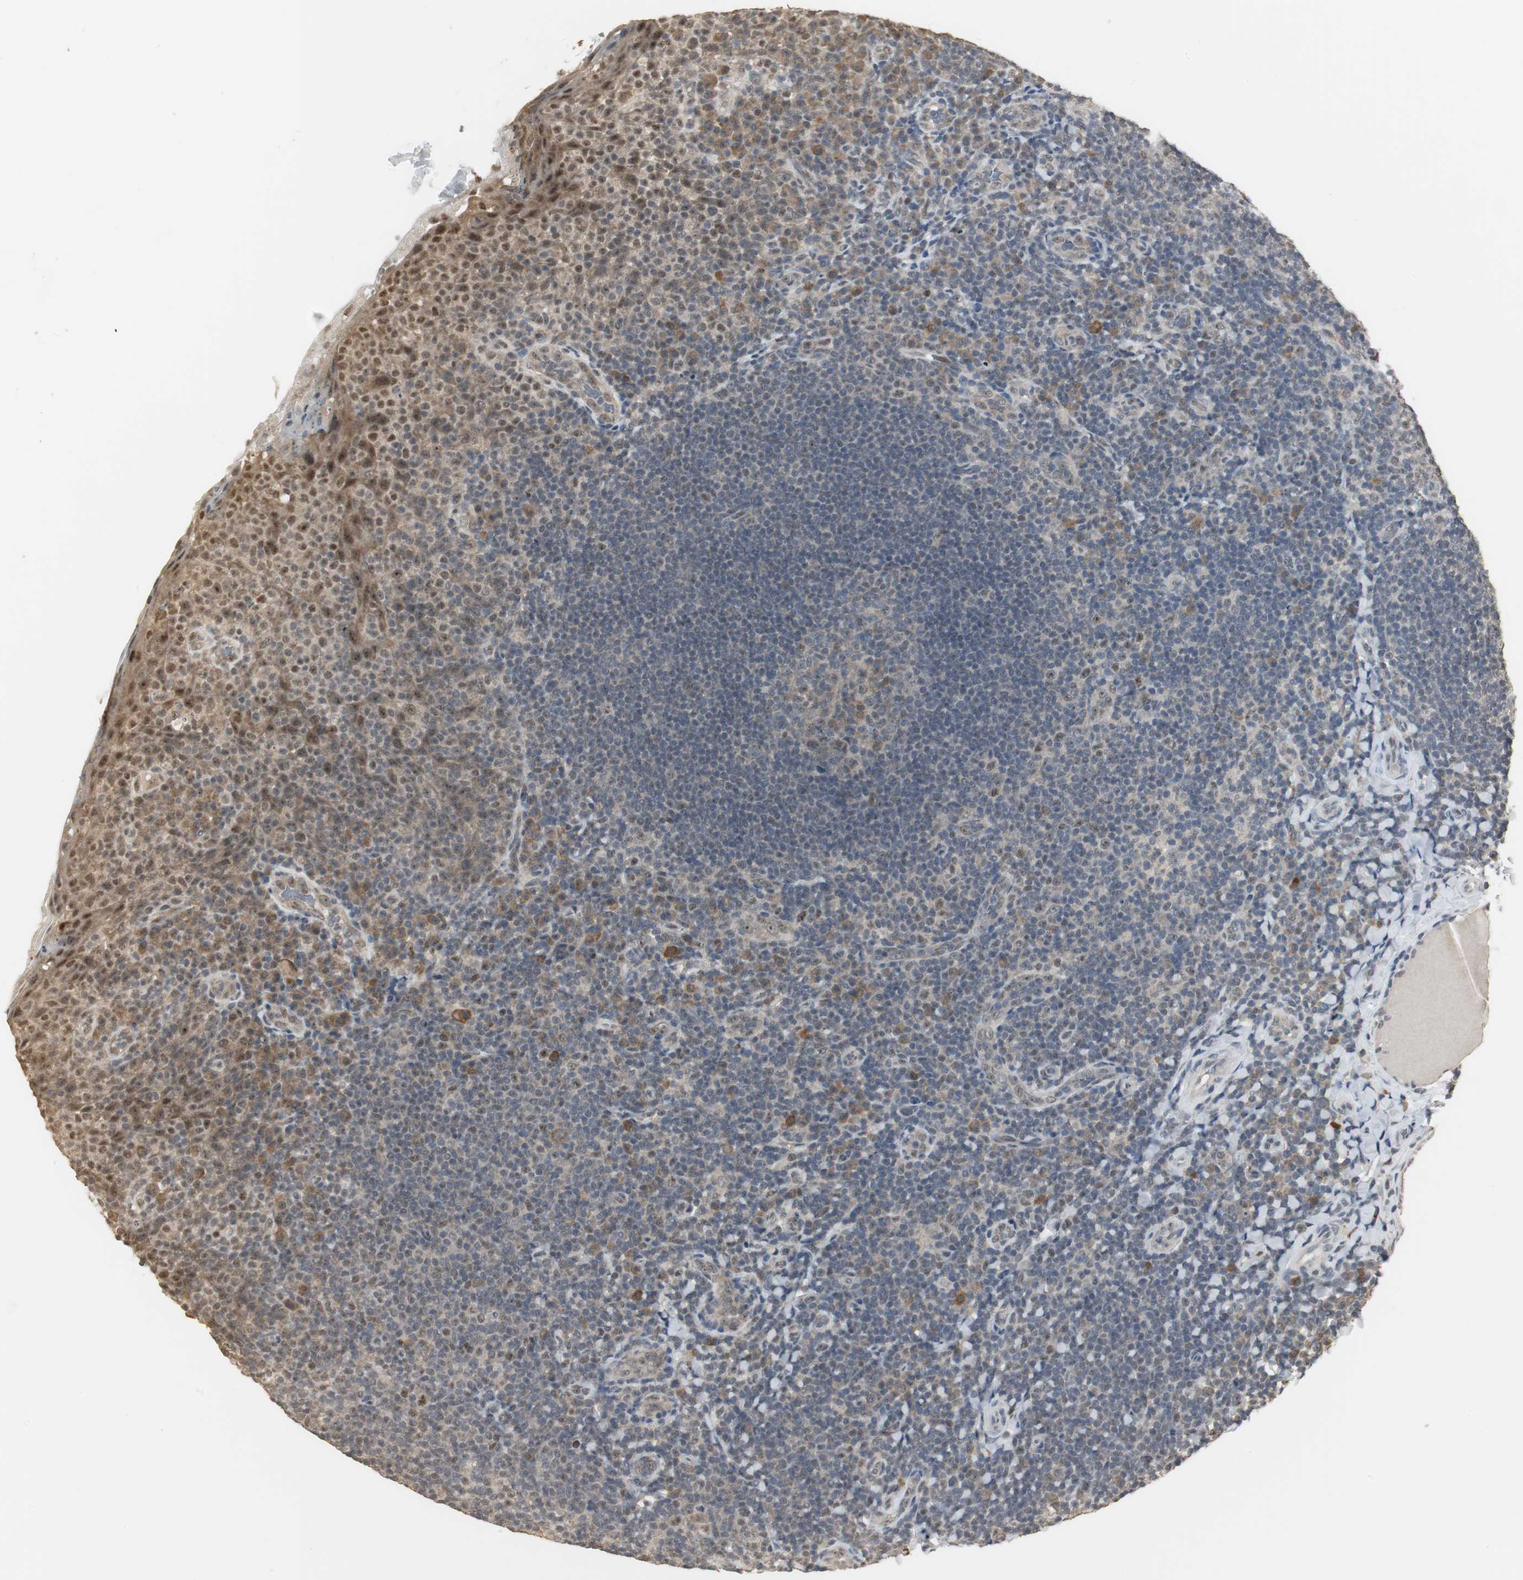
{"staining": {"intensity": "moderate", "quantity": "<25%", "location": "cytoplasmic/membranous"}, "tissue": "tonsil", "cell_type": "Germinal center cells", "image_type": "normal", "snomed": [{"axis": "morphology", "description": "Normal tissue, NOS"}, {"axis": "topography", "description": "Tonsil"}], "caption": "Moderate cytoplasmic/membranous staining for a protein is present in approximately <25% of germinal center cells of normal tonsil using IHC.", "gene": "ELOA", "patient": {"sex": "male", "age": 17}}